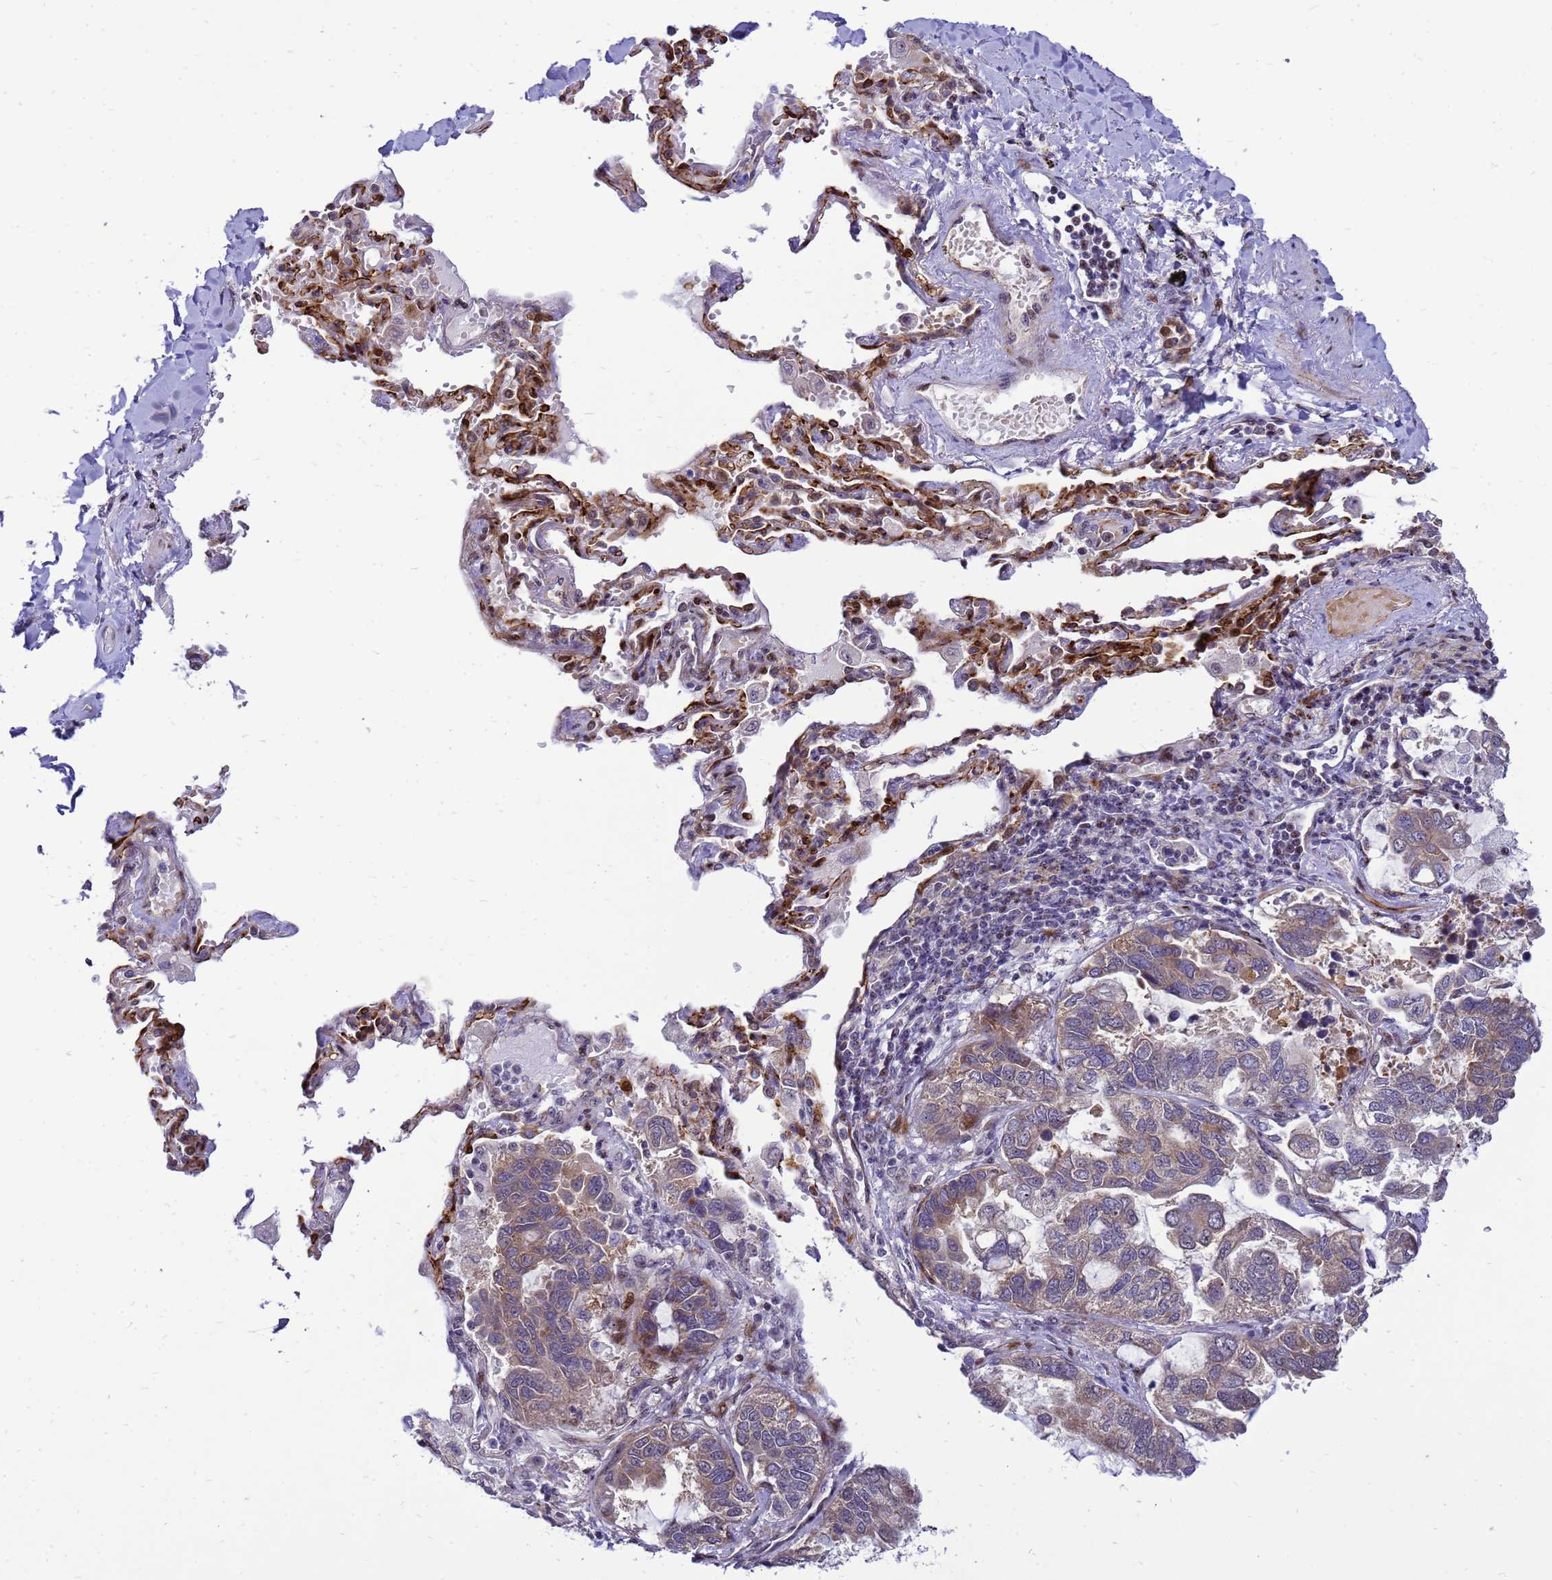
{"staining": {"intensity": "moderate", "quantity": "<25%", "location": "cytoplasmic/membranous"}, "tissue": "lung cancer", "cell_type": "Tumor cells", "image_type": "cancer", "snomed": [{"axis": "morphology", "description": "Adenocarcinoma, NOS"}, {"axis": "topography", "description": "Lung"}], "caption": "Adenocarcinoma (lung) stained with DAB immunohistochemistry shows low levels of moderate cytoplasmic/membranous positivity in approximately <25% of tumor cells.", "gene": "RSPO1", "patient": {"sex": "male", "age": 64}}